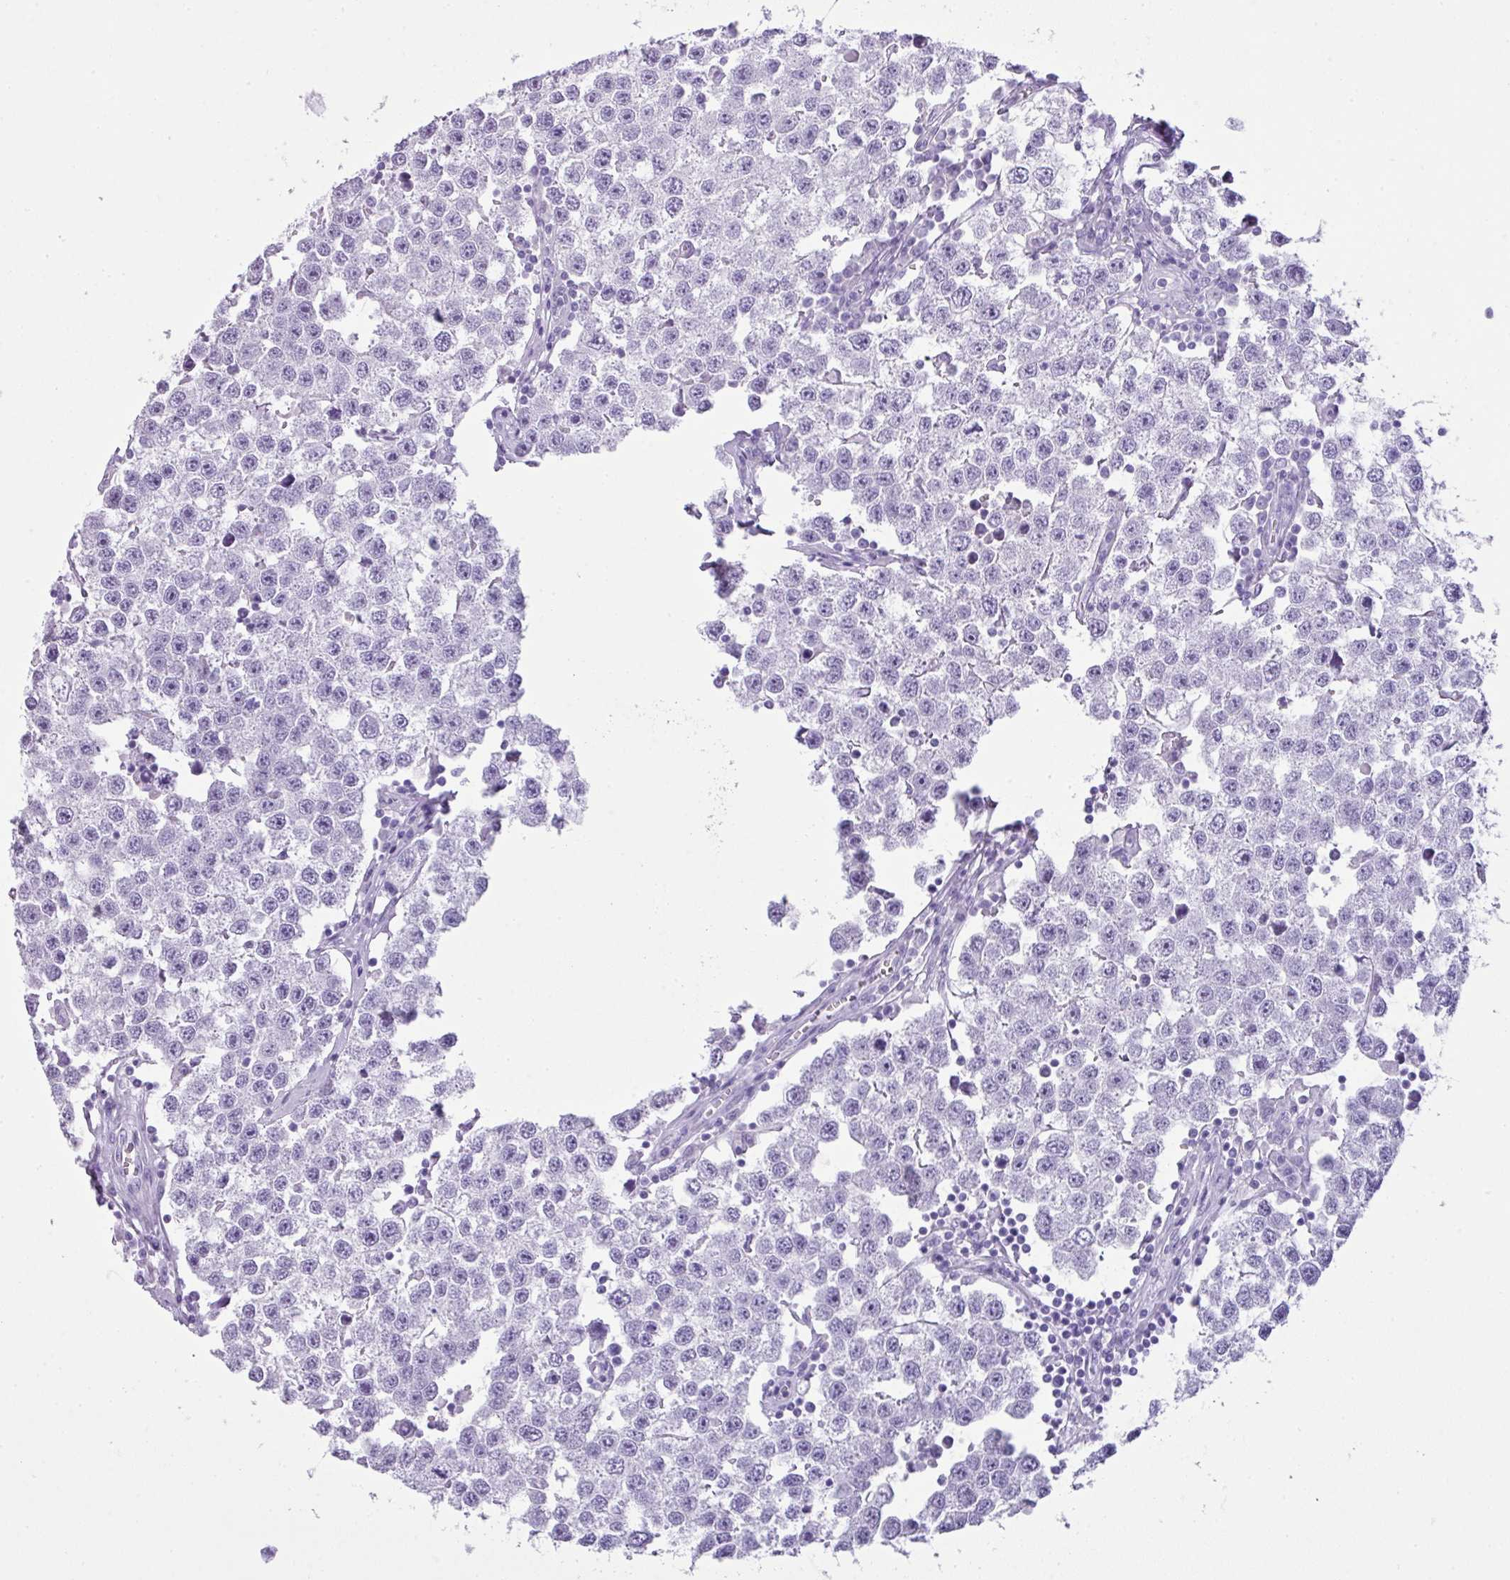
{"staining": {"intensity": "negative", "quantity": "none", "location": "none"}, "tissue": "testis cancer", "cell_type": "Tumor cells", "image_type": "cancer", "snomed": [{"axis": "morphology", "description": "Seminoma, NOS"}, {"axis": "topography", "description": "Testis"}], "caption": "The histopathology image exhibits no staining of tumor cells in seminoma (testis).", "gene": "TNP1", "patient": {"sex": "male", "age": 34}}